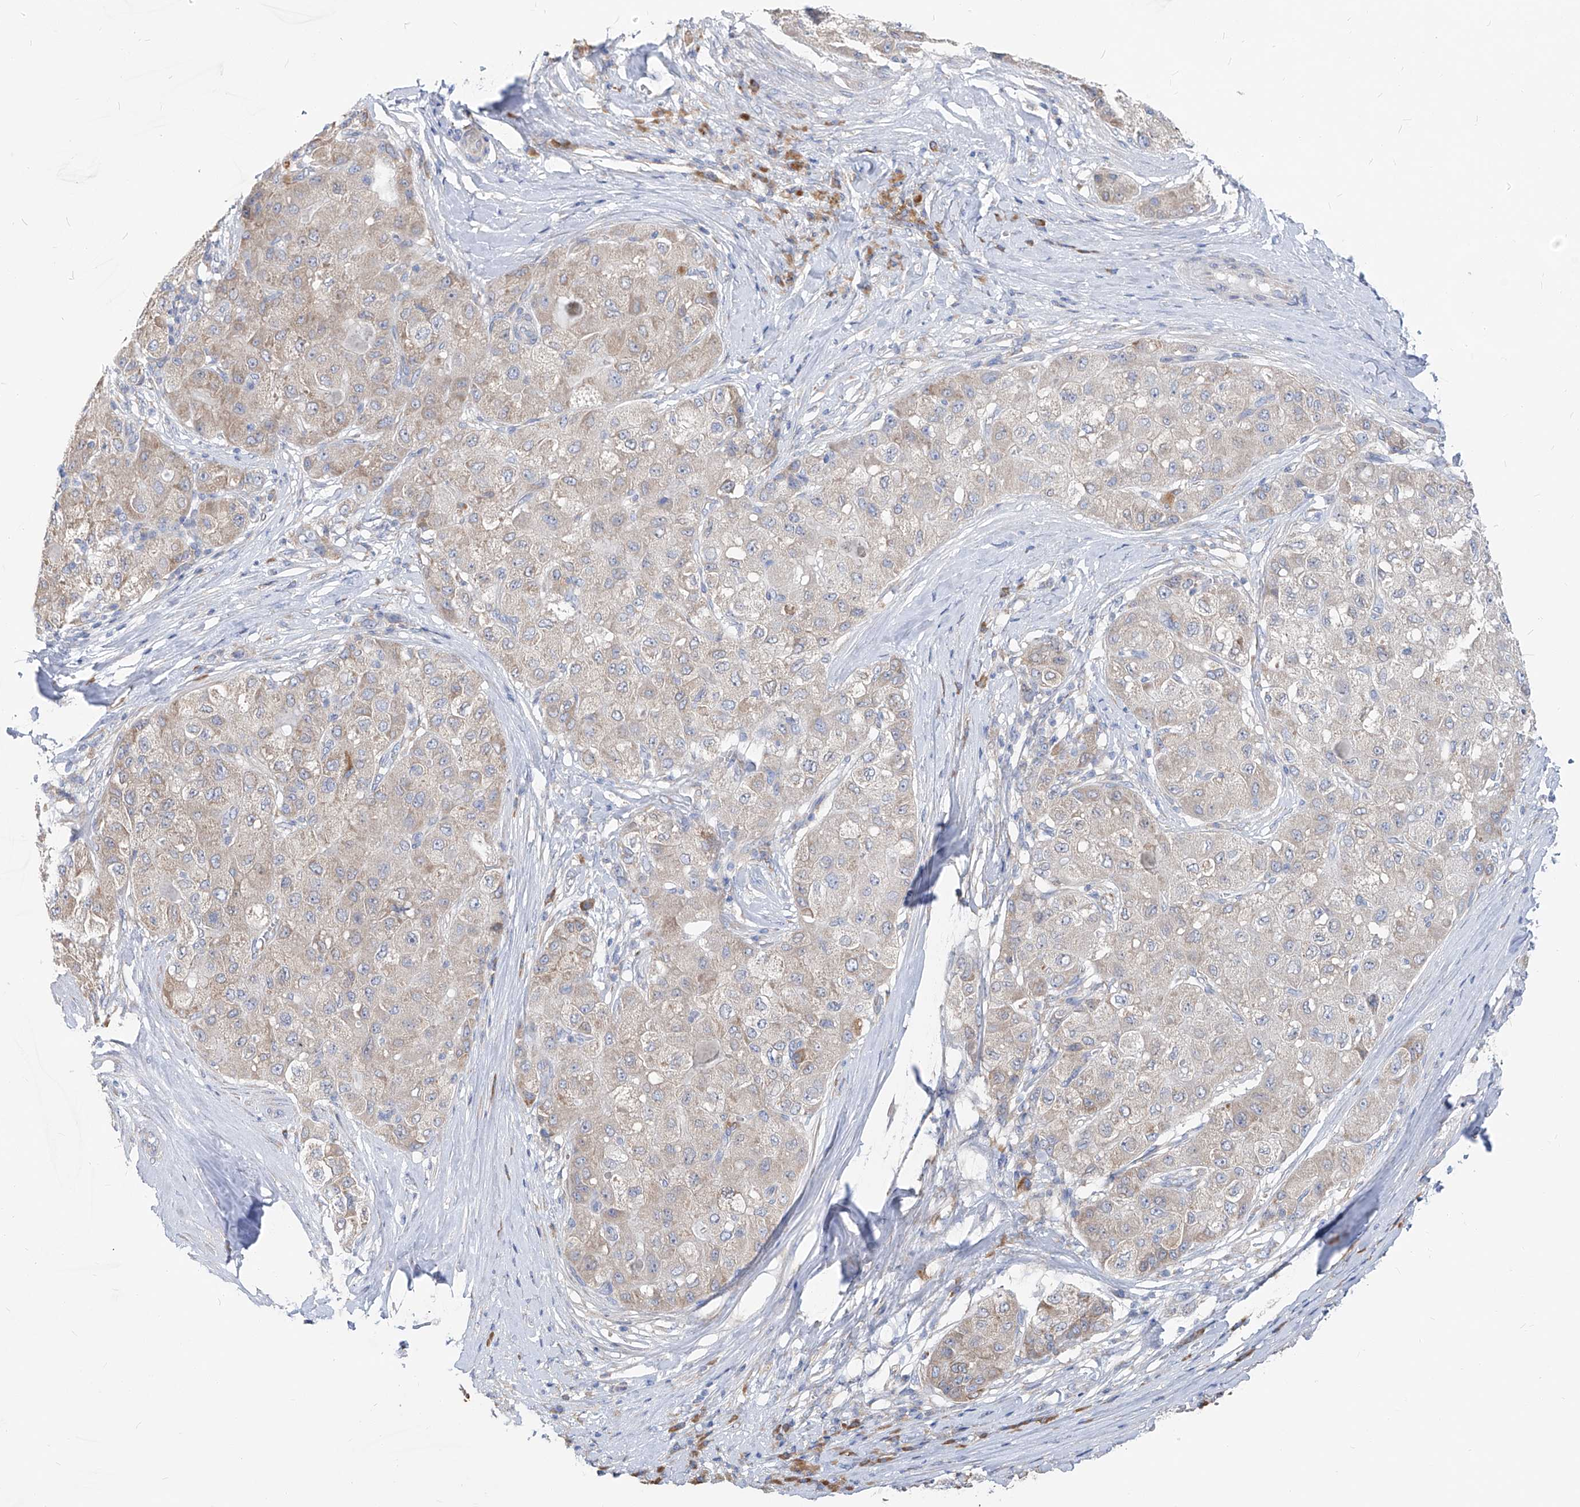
{"staining": {"intensity": "weak", "quantity": "<25%", "location": "cytoplasmic/membranous"}, "tissue": "liver cancer", "cell_type": "Tumor cells", "image_type": "cancer", "snomed": [{"axis": "morphology", "description": "Carcinoma, Hepatocellular, NOS"}, {"axis": "topography", "description": "Liver"}], "caption": "An image of human liver cancer (hepatocellular carcinoma) is negative for staining in tumor cells.", "gene": "UFL1", "patient": {"sex": "male", "age": 80}}